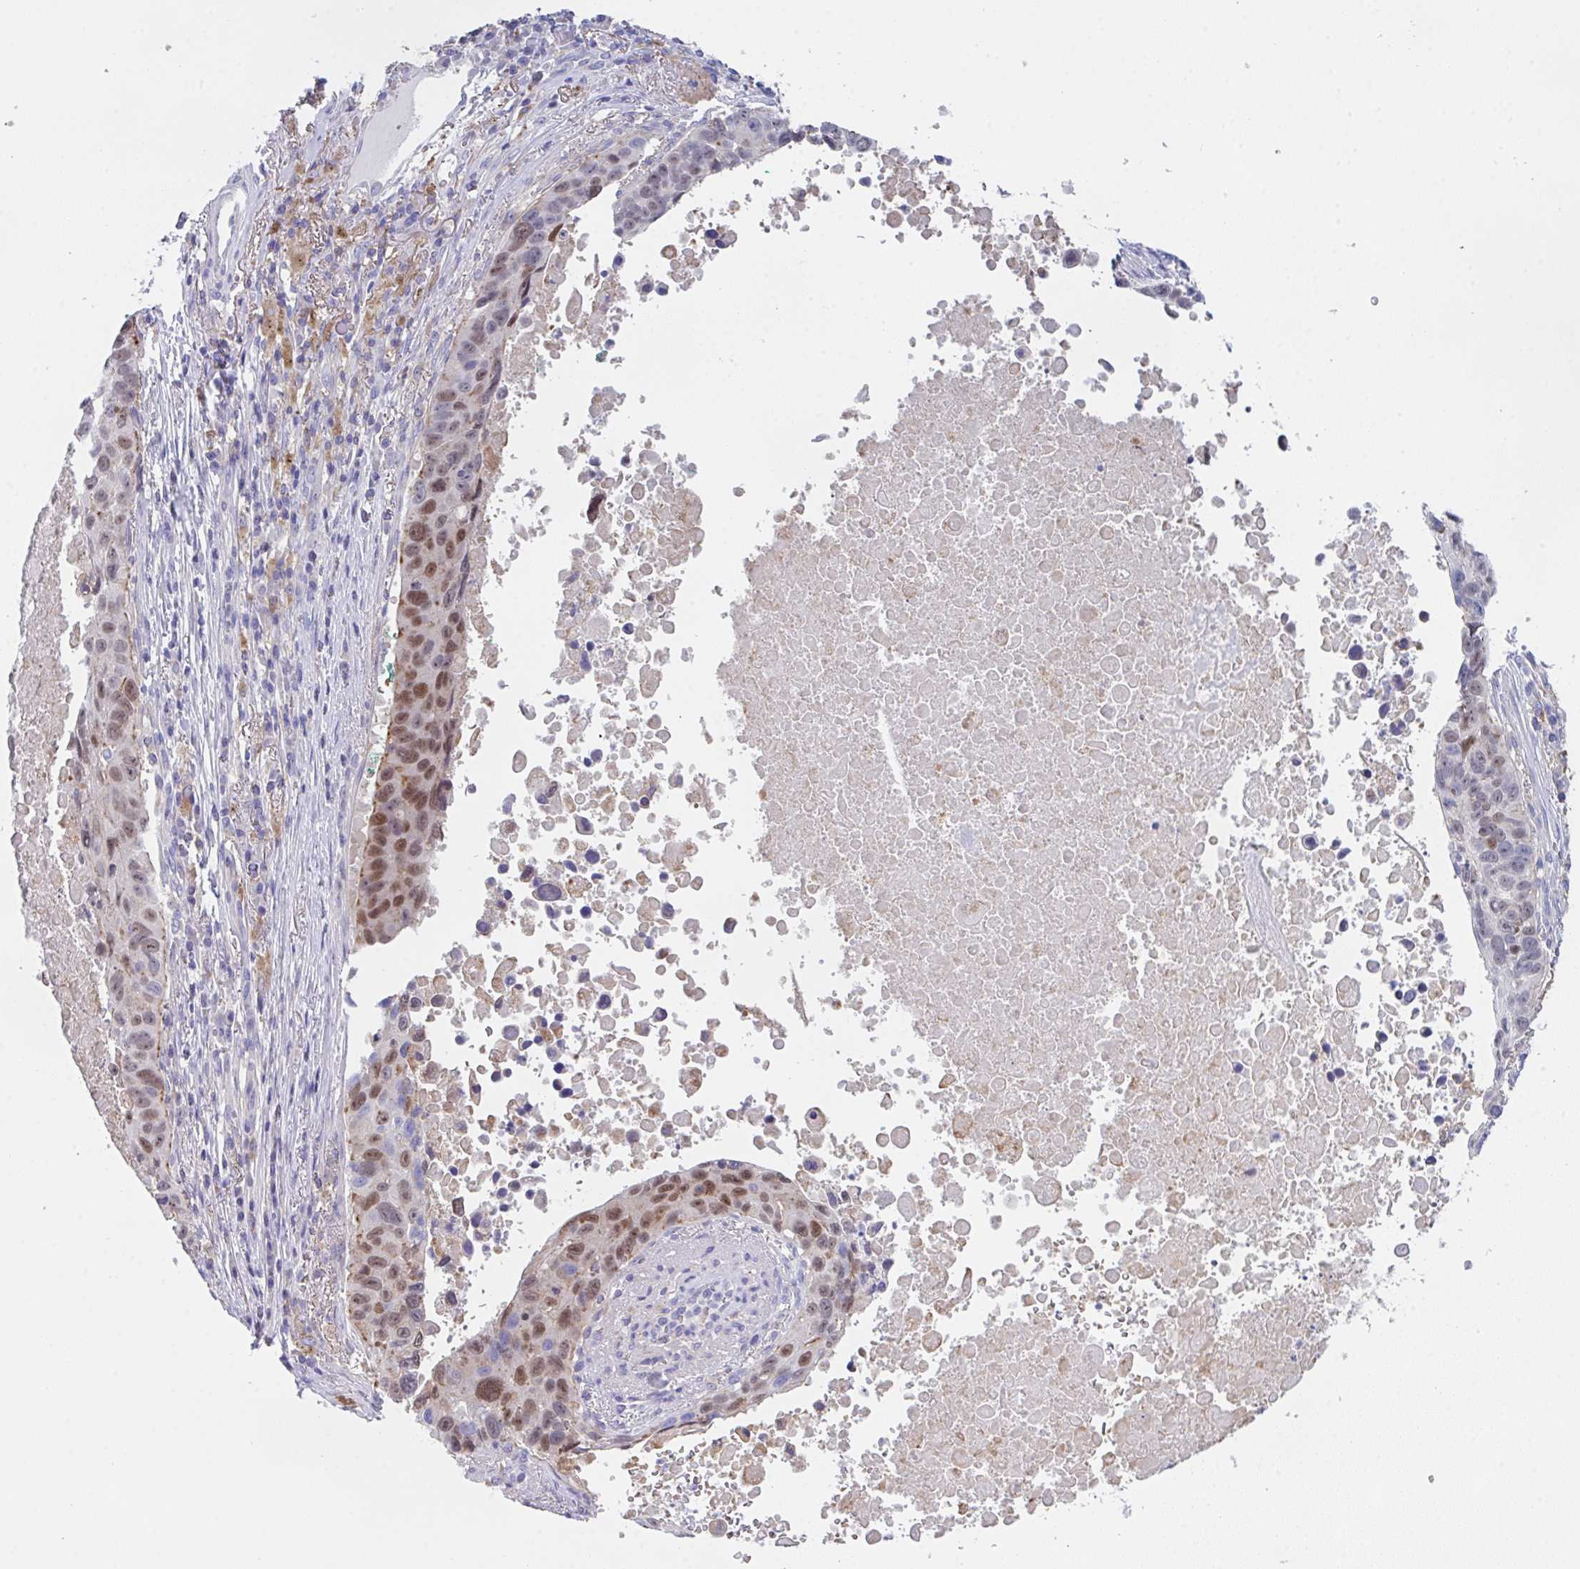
{"staining": {"intensity": "moderate", "quantity": ">75%", "location": "nuclear"}, "tissue": "lung cancer", "cell_type": "Tumor cells", "image_type": "cancer", "snomed": [{"axis": "morphology", "description": "Squamous cell carcinoma, NOS"}, {"axis": "topography", "description": "Lung"}], "caption": "Lung cancer (squamous cell carcinoma) stained with DAB (3,3'-diaminobenzidine) IHC shows medium levels of moderate nuclear staining in approximately >75% of tumor cells.", "gene": "TFAP2C", "patient": {"sex": "male", "age": 66}}